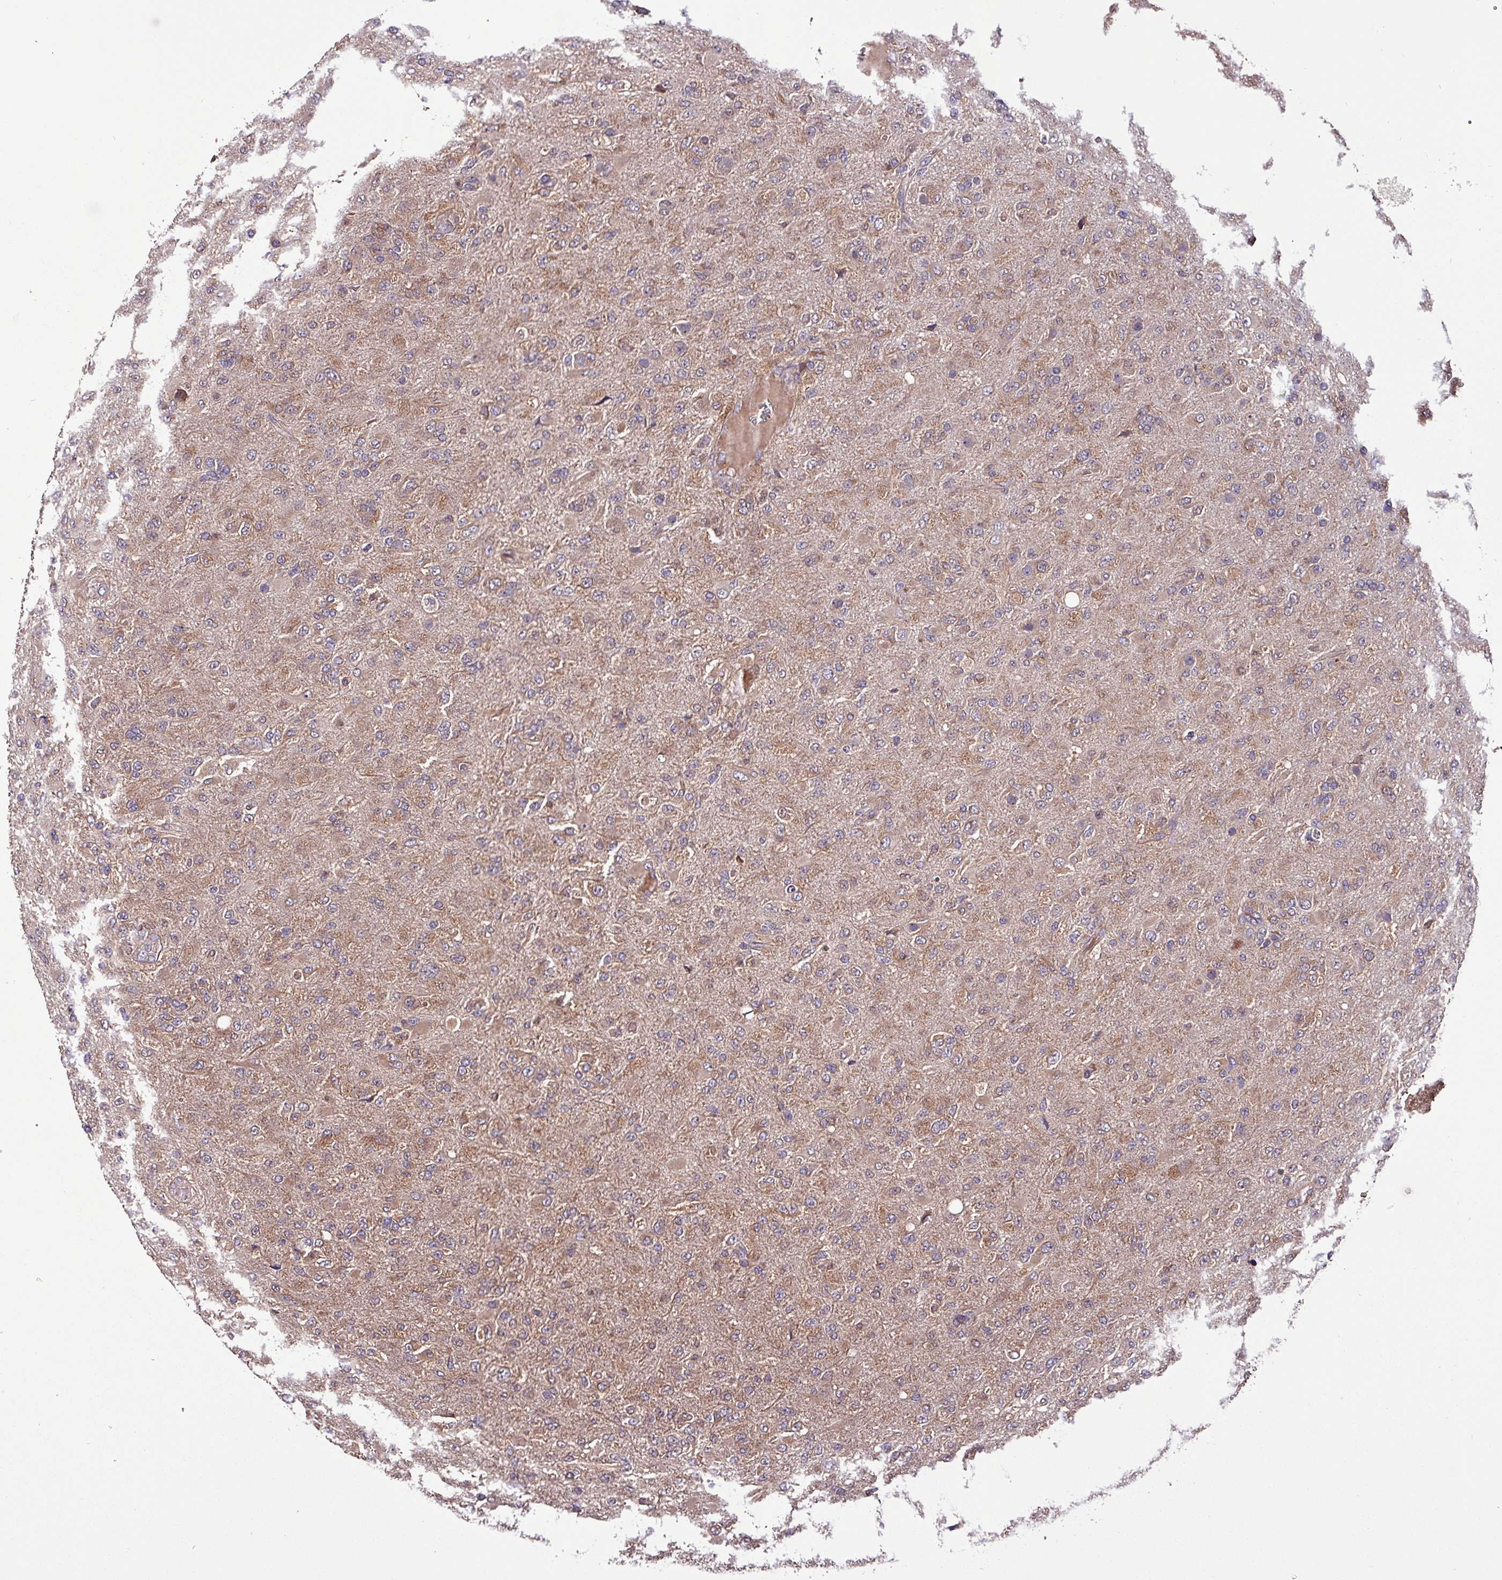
{"staining": {"intensity": "weak", "quantity": ">75%", "location": "cytoplasmic/membranous"}, "tissue": "glioma", "cell_type": "Tumor cells", "image_type": "cancer", "snomed": [{"axis": "morphology", "description": "Glioma, malignant, Low grade"}, {"axis": "topography", "description": "Brain"}], "caption": "Tumor cells exhibit low levels of weak cytoplasmic/membranous staining in about >75% of cells in glioma.", "gene": "PAFAH1B2", "patient": {"sex": "male", "age": 65}}